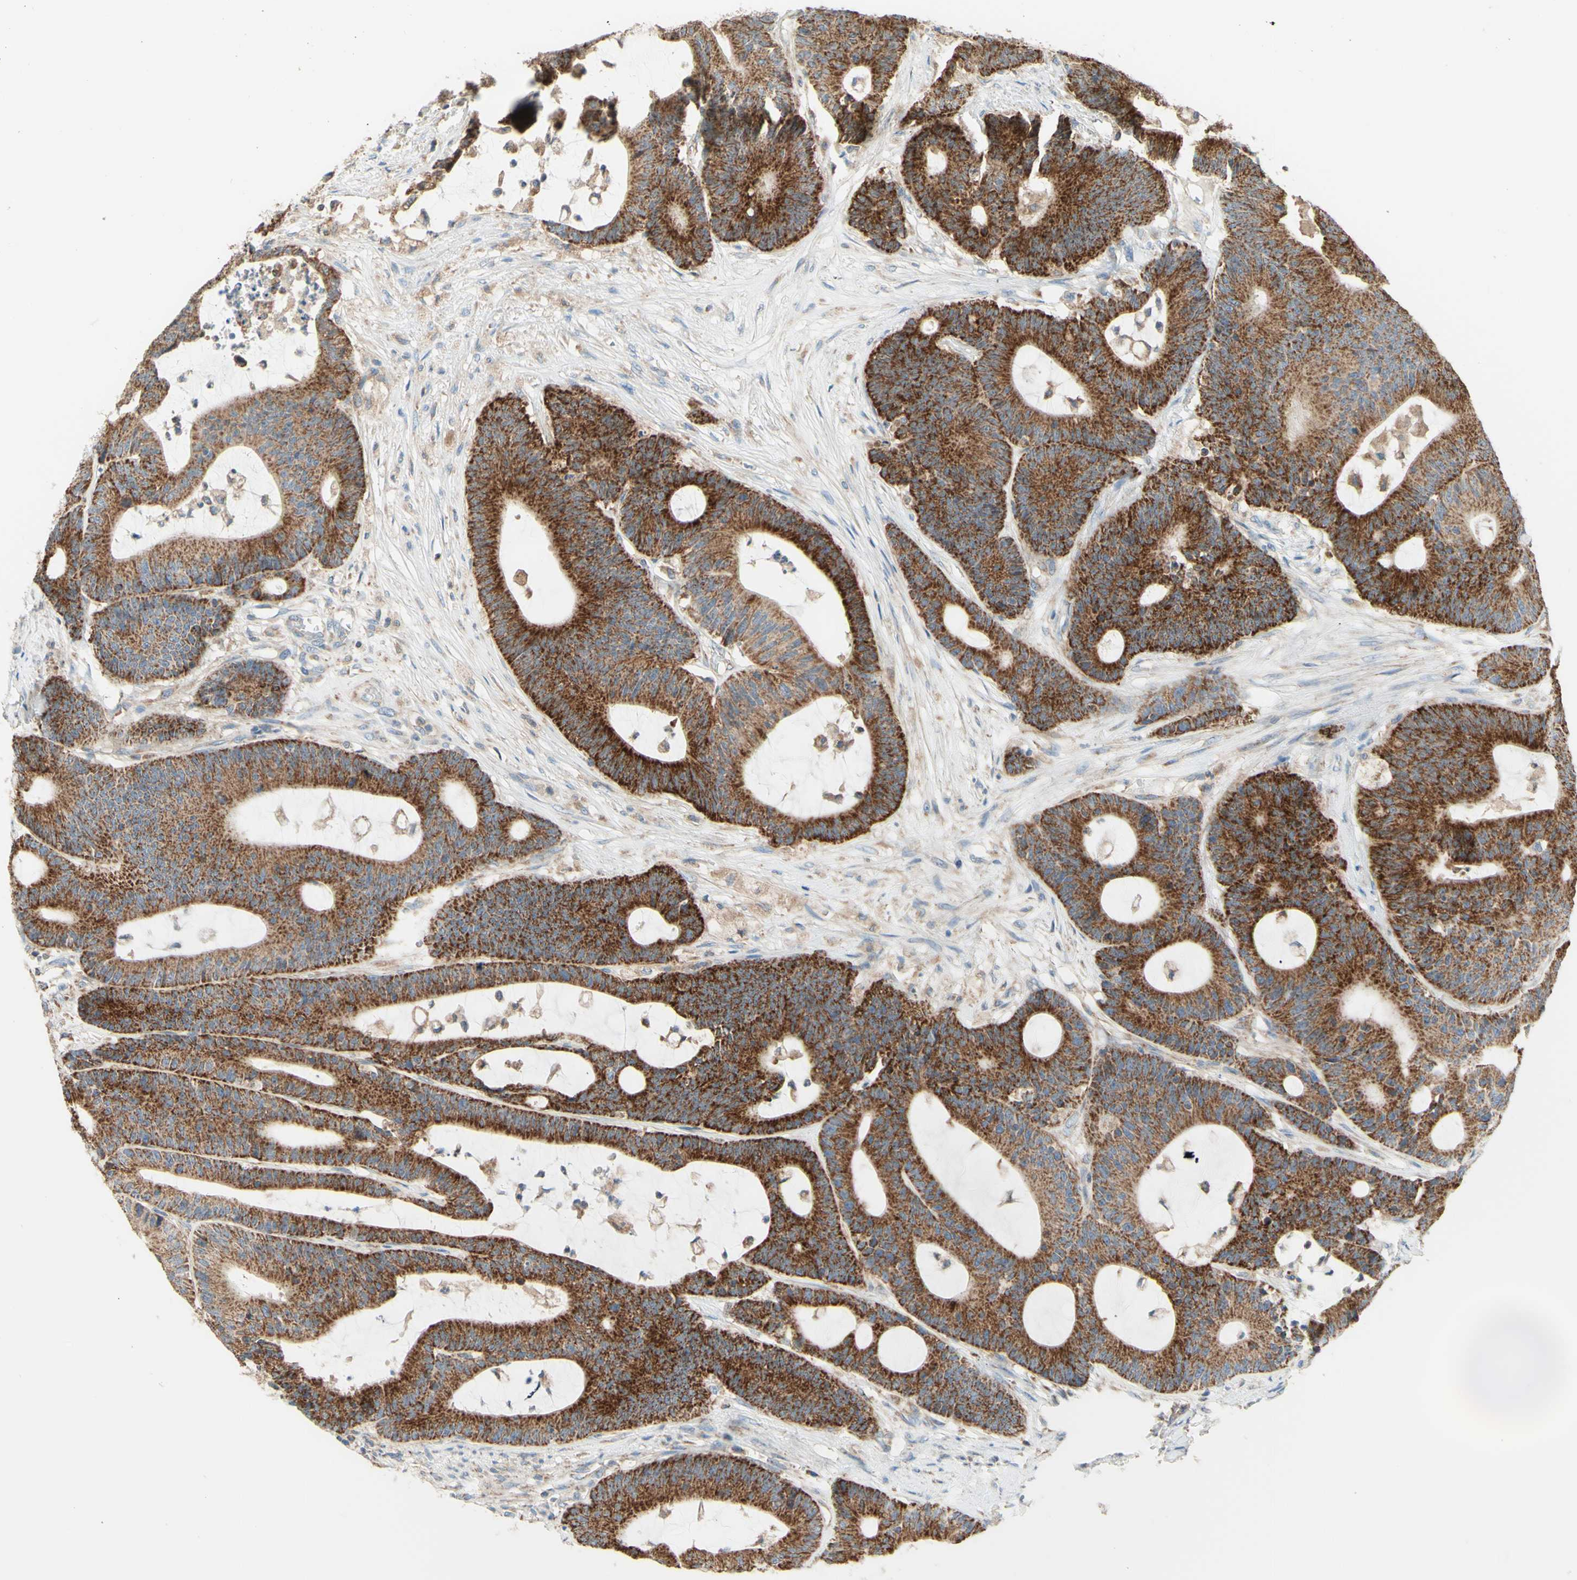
{"staining": {"intensity": "strong", "quantity": ">75%", "location": "cytoplasmic/membranous"}, "tissue": "colorectal cancer", "cell_type": "Tumor cells", "image_type": "cancer", "snomed": [{"axis": "morphology", "description": "Adenocarcinoma, NOS"}, {"axis": "topography", "description": "Colon"}], "caption": "The image reveals staining of colorectal cancer (adenocarcinoma), revealing strong cytoplasmic/membranous protein positivity (brown color) within tumor cells. (DAB (3,3'-diaminobenzidine) IHC with brightfield microscopy, high magnification).", "gene": "ARMC10", "patient": {"sex": "female", "age": 84}}